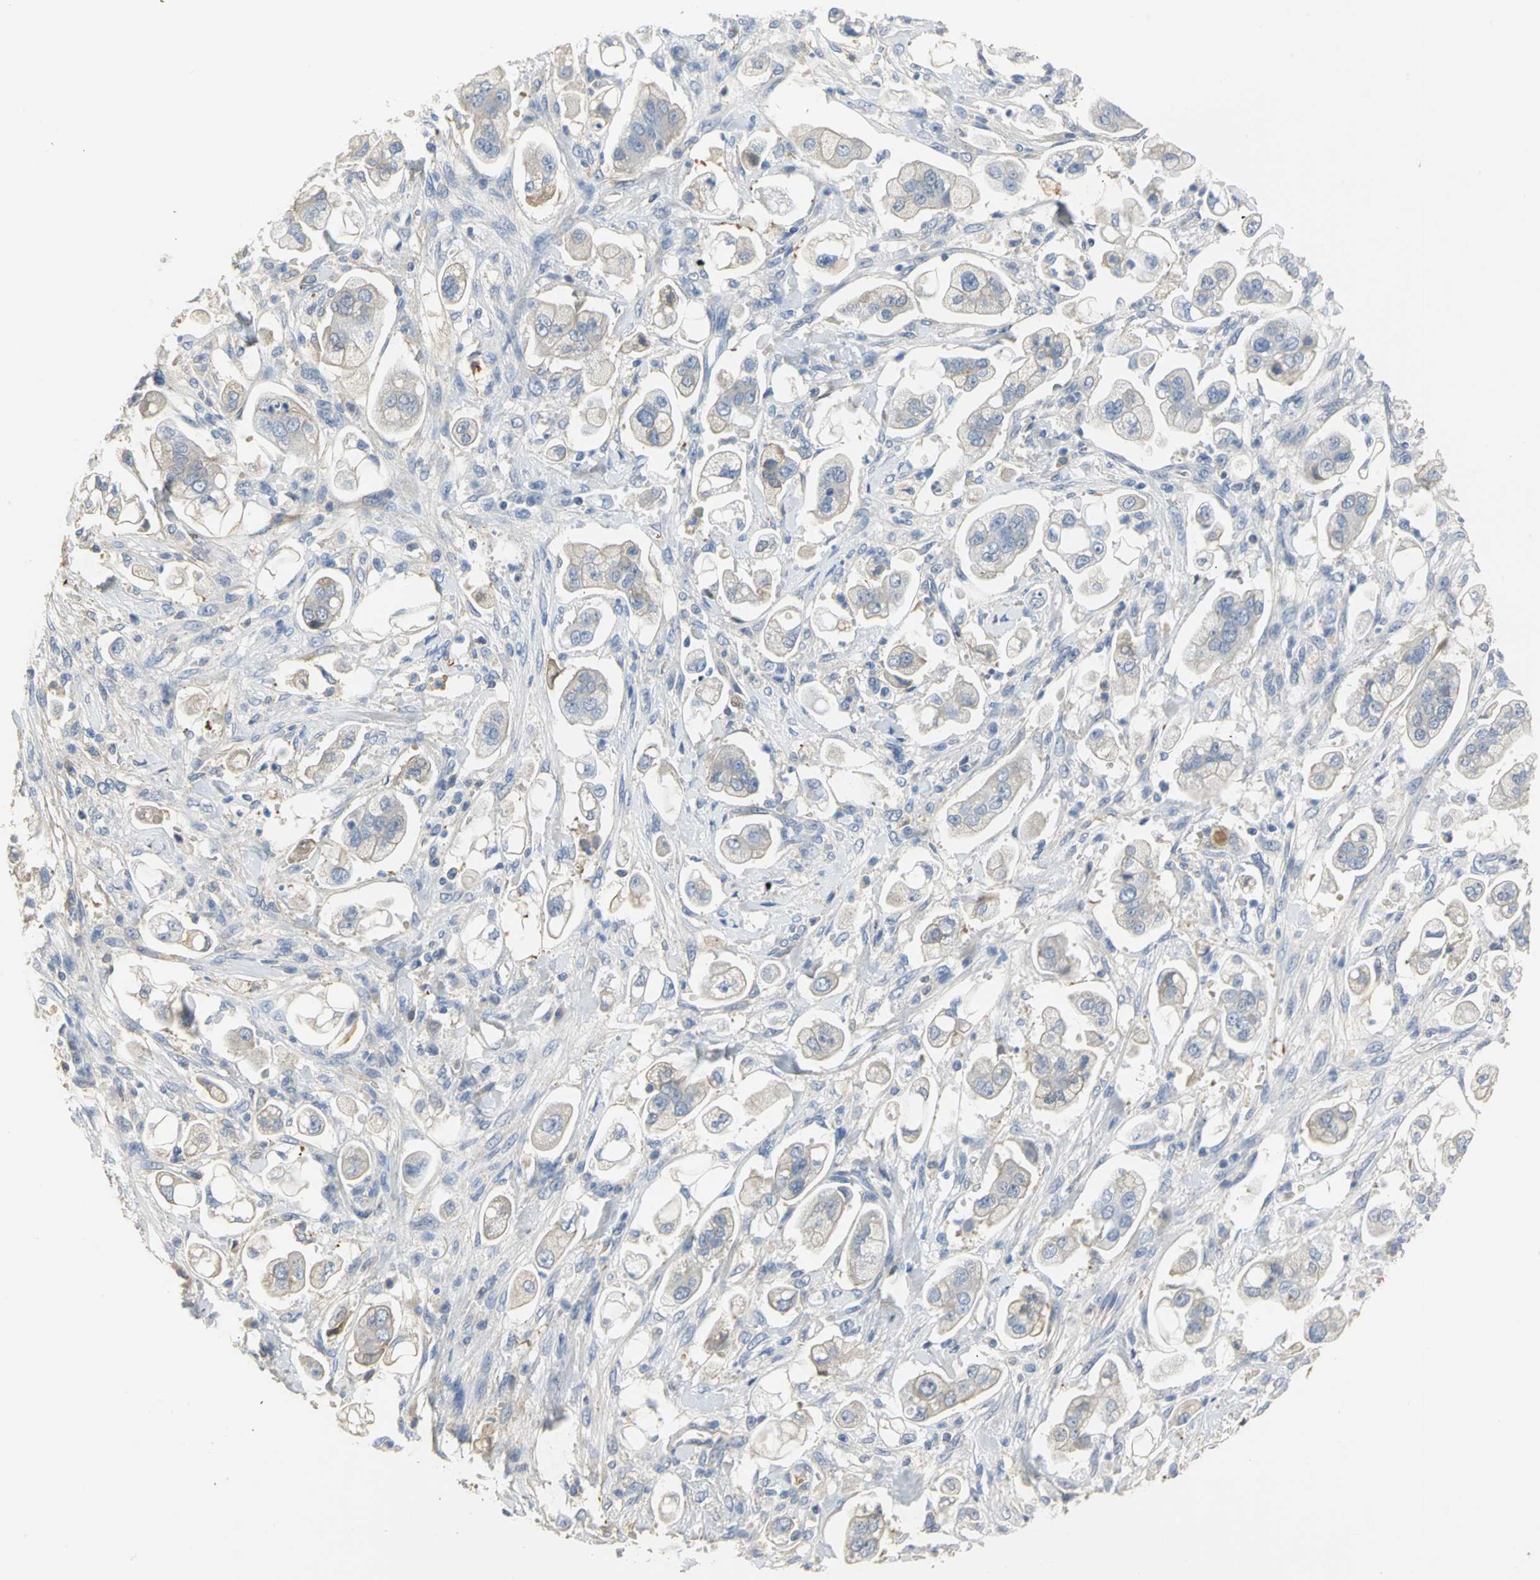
{"staining": {"intensity": "moderate", "quantity": "25%-75%", "location": "cytoplasmic/membranous"}, "tissue": "stomach cancer", "cell_type": "Tumor cells", "image_type": "cancer", "snomed": [{"axis": "morphology", "description": "Adenocarcinoma, NOS"}, {"axis": "topography", "description": "Stomach"}], "caption": "A medium amount of moderate cytoplasmic/membranous expression is identified in approximately 25%-75% of tumor cells in adenocarcinoma (stomach) tissue. Using DAB (3,3'-diaminobenzidine) (brown) and hematoxylin (blue) stains, captured at high magnification using brightfield microscopy.", "gene": "GYG2", "patient": {"sex": "male", "age": 62}}